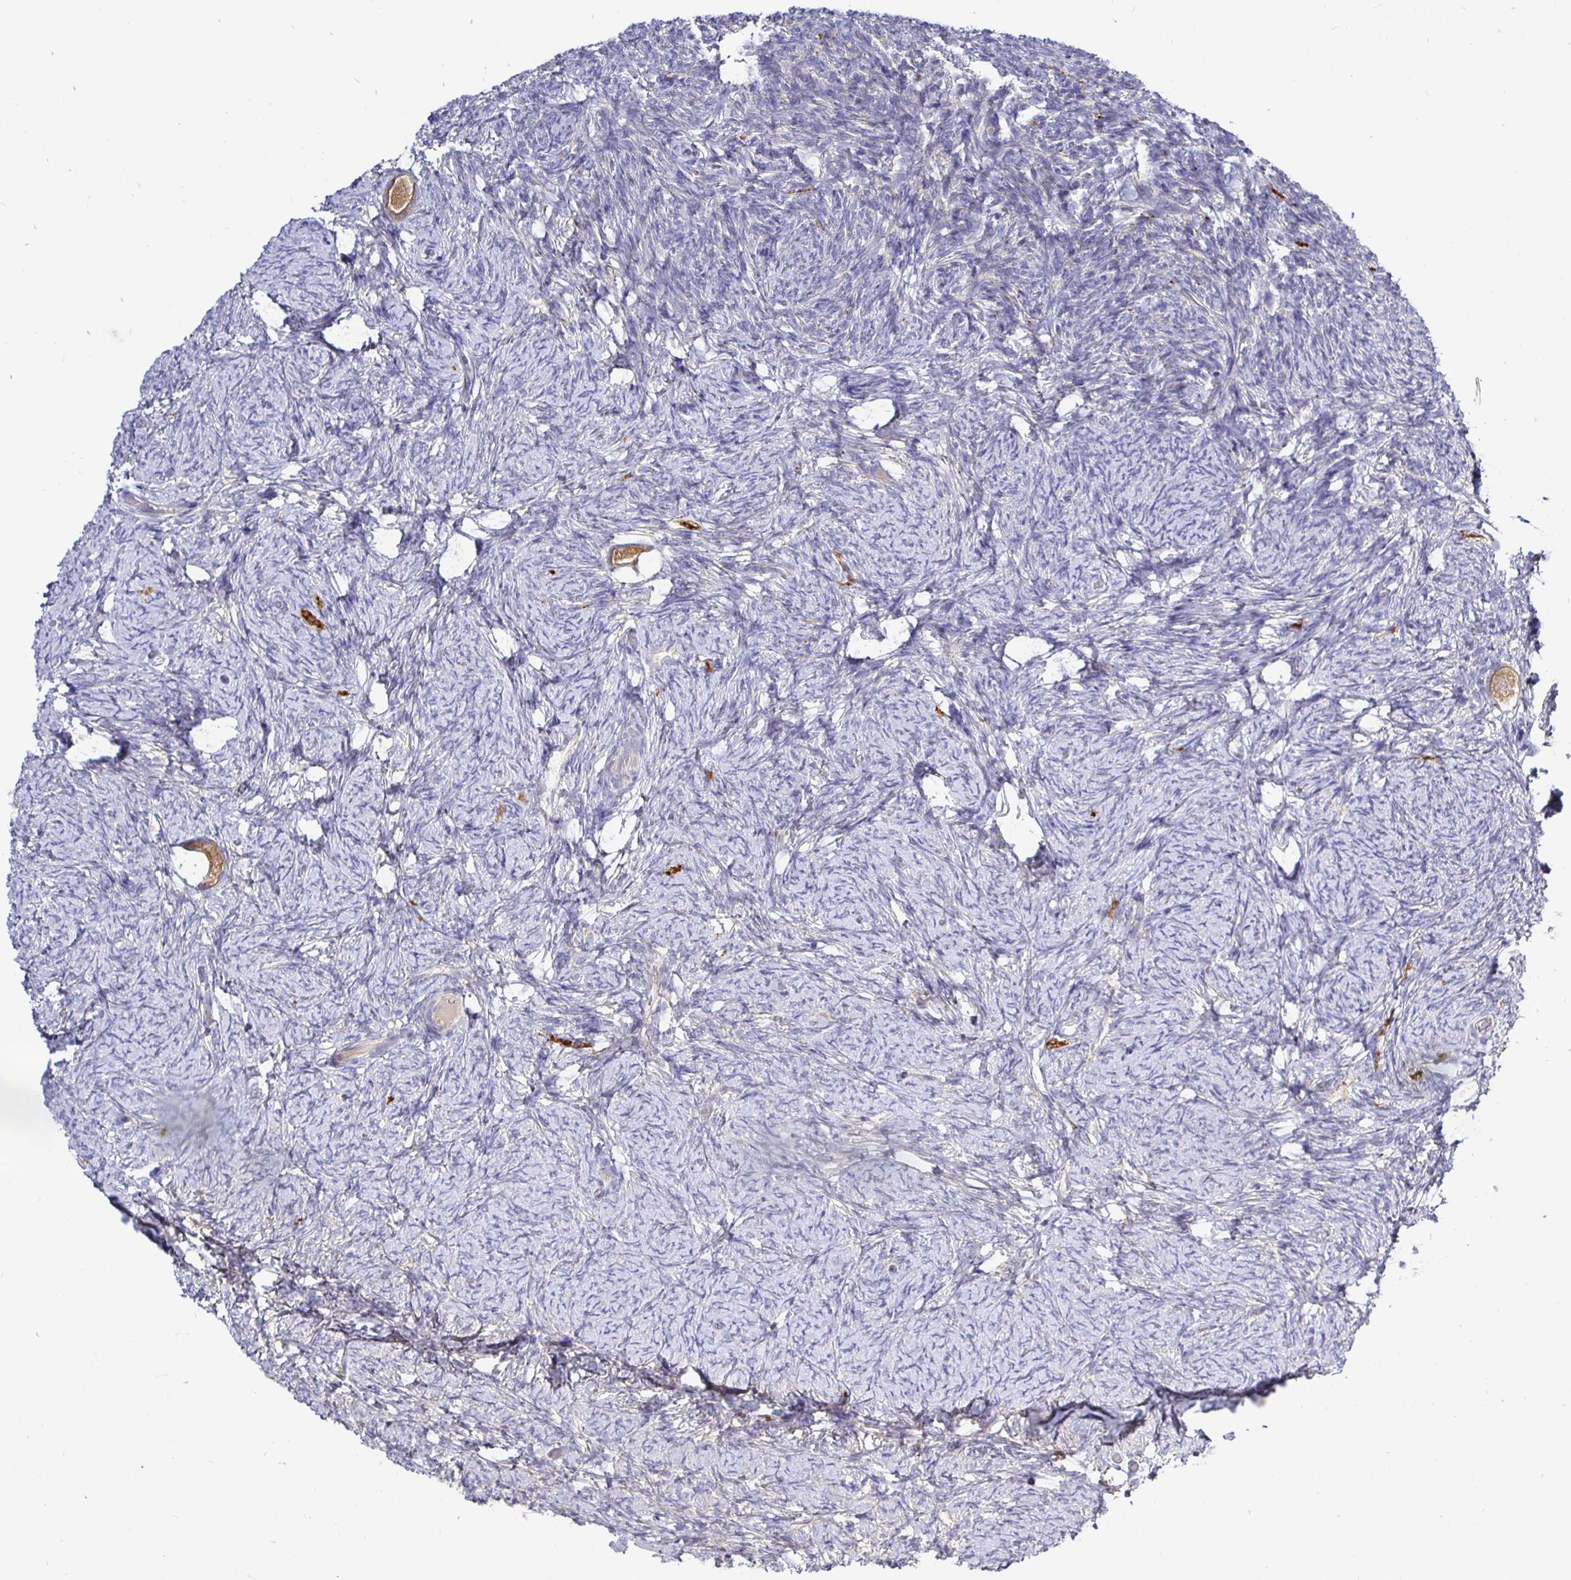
{"staining": {"intensity": "moderate", "quantity": ">75%", "location": "cytoplasmic/membranous"}, "tissue": "ovary", "cell_type": "Follicle cells", "image_type": "normal", "snomed": [{"axis": "morphology", "description": "Normal tissue, NOS"}, {"axis": "topography", "description": "Ovary"}], "caption": "Human ovary stained for a protein (brown) exhibits moderate cytoplasmic/membranous positive expression in about >75% of follicle cells.", "gene": "KIF21A", "patient": {"sex": "female", "age": 34}}